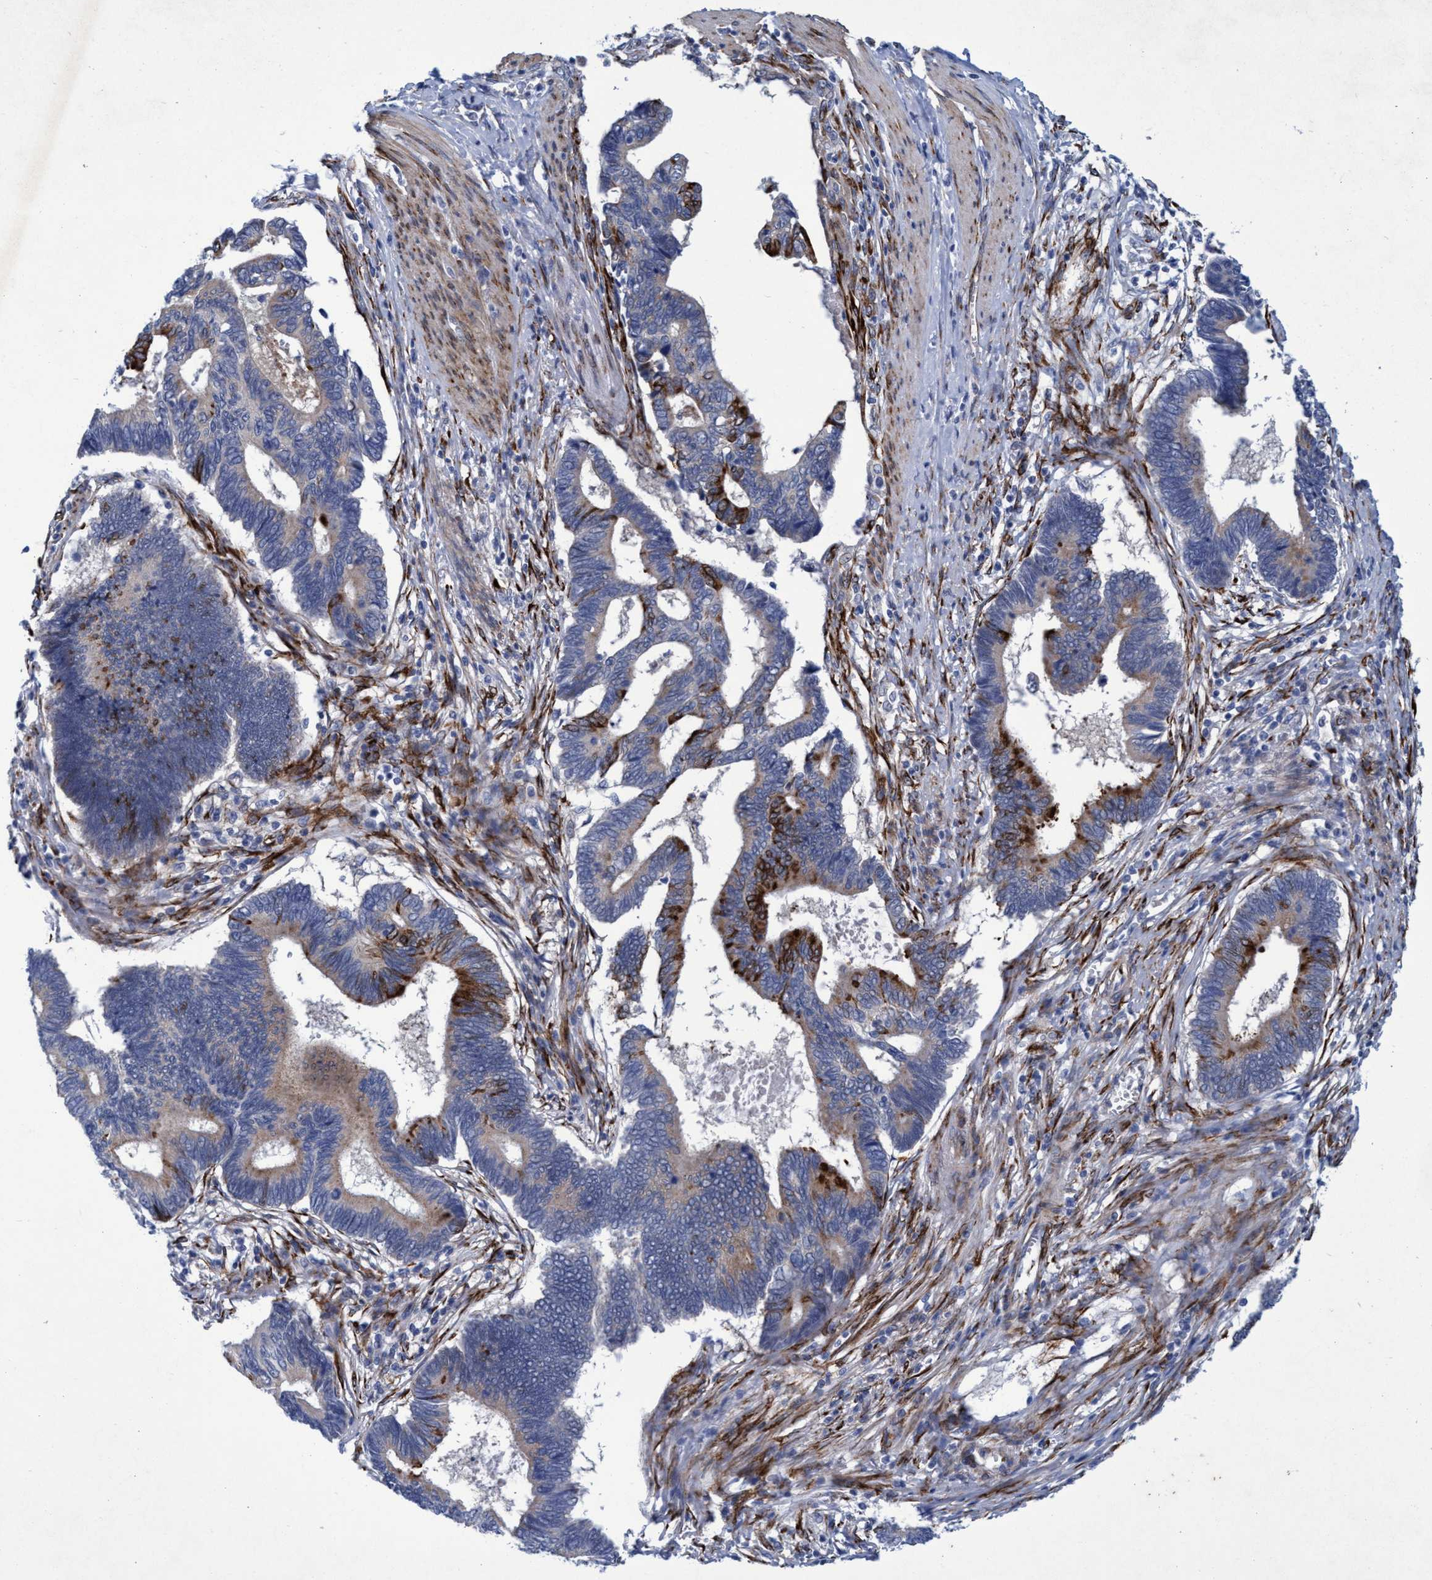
{"staining": {"intensity": "strong", "quantity": "<25%", "location": "cytoplasmic/membranous"}, "tissue": "pancreatic cancer", "cell_type": "Tumor cells", "image_type": "cancer", "snomed": [{"axis": "morphology", "description": "Adenocarcinoma, NOS"}, {"axis": "topography", "description": "Pancreas"}], "caption": "Immunohistochemistry (IHC) of pancreatic adenocarcinoma reveals medium levels of strong cytoplasmic/membranous staining in approximately <25% of tumor cells.", "gene": "SLC43A2", "patient": {"sex": "female", "age": 70}}